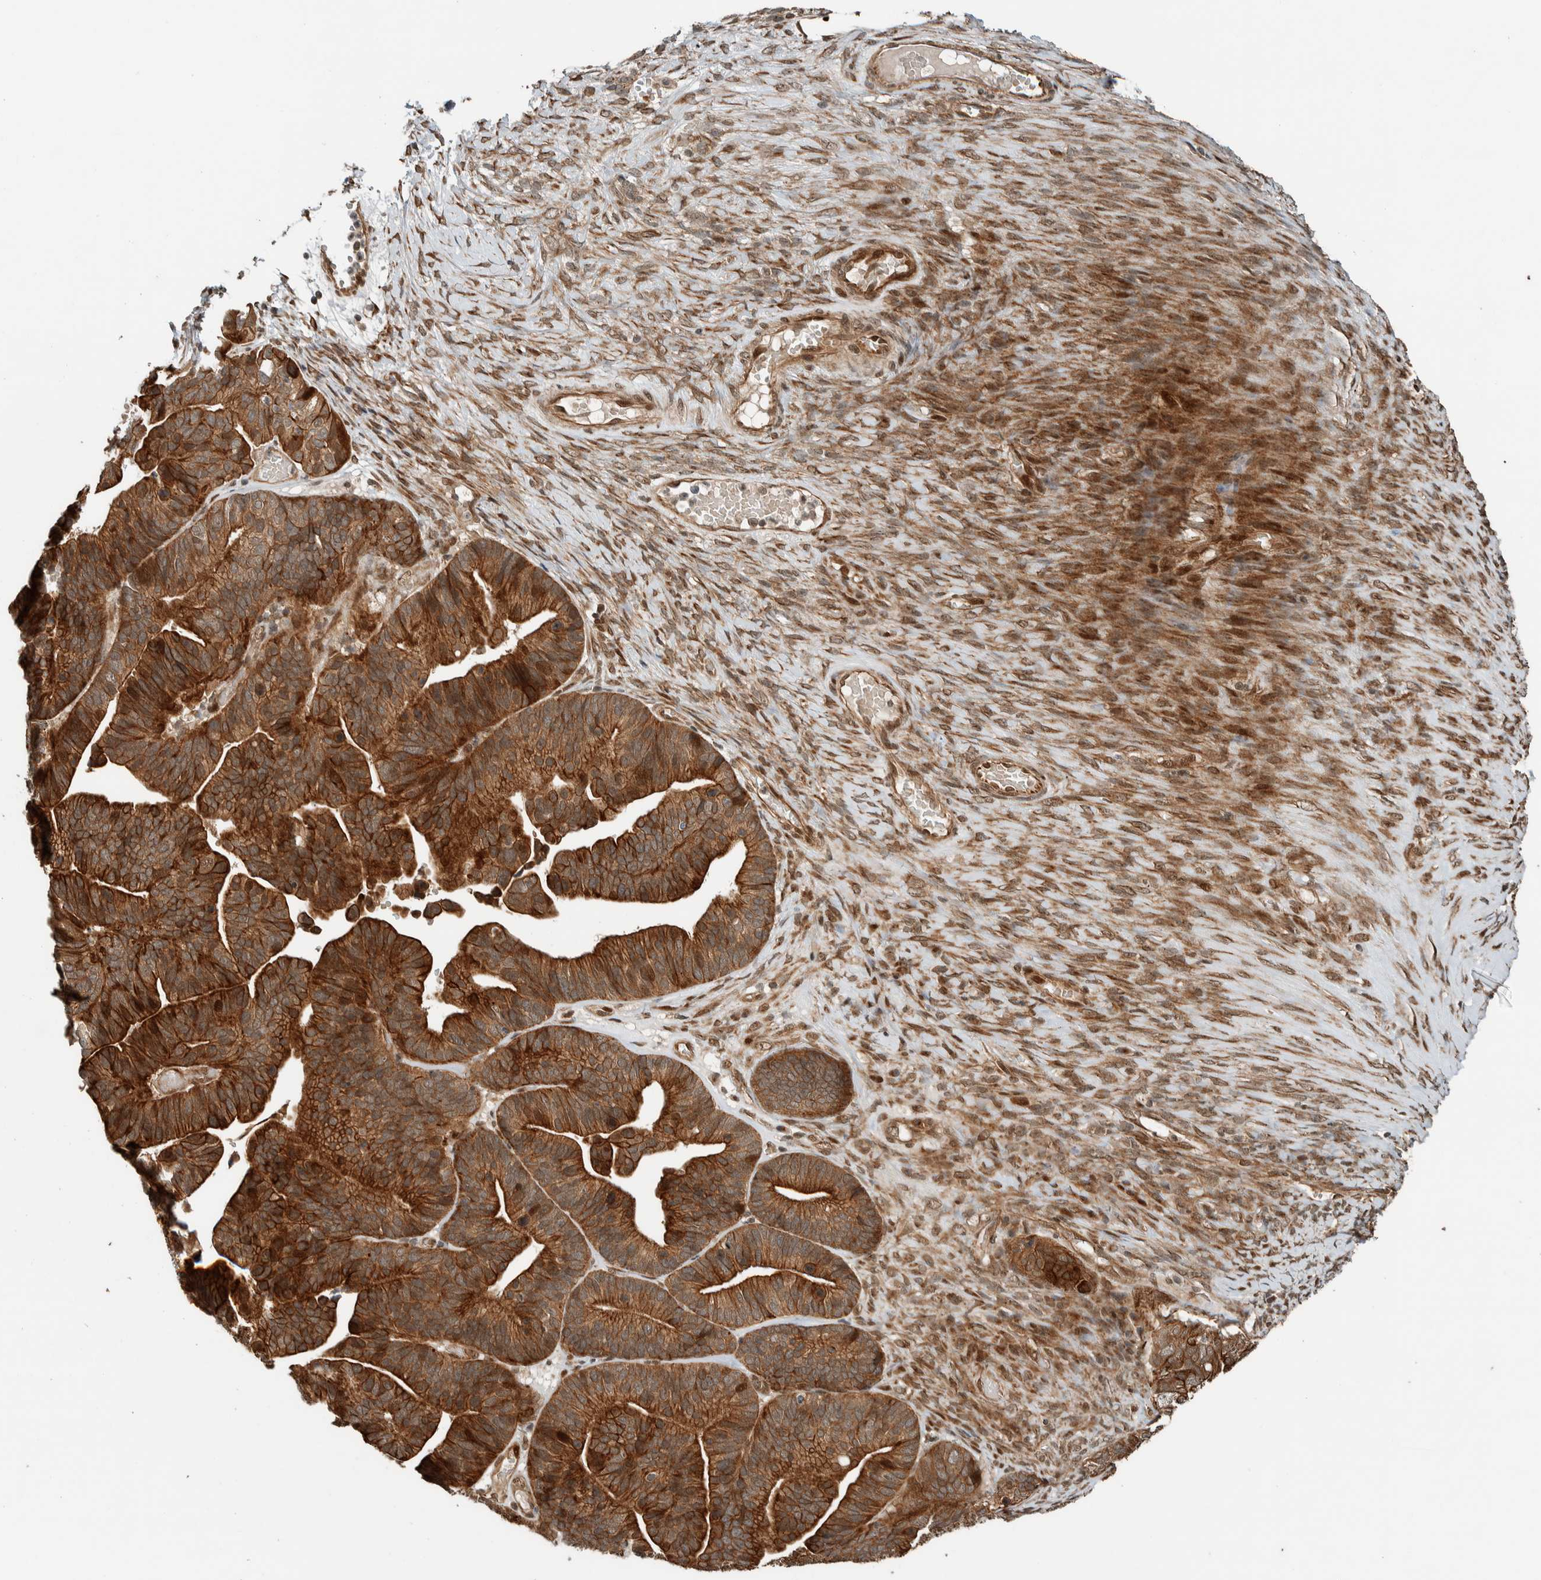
{"staining": {"intensity": "strong", "quantity": ">75%", "location": "cytoplasmic/membranous"}, "tissue": "ovarian cancer", "cell_type": "Tumor cells", "image_type": "cancer", "snomed": [{"axis": "morphology", "description": "Cystadenocarcinoma, serous, NOS"}, {"axis": "topography", "description": "Ovary"}], "caption": "Ovarian cancer was stained to show a protein in brown. There is high levels of strong cytoplasmic/membranous positivity in approximately >75% of tumor cells. (DAB (3,3'-diaminobenzidine) = brown stain, brightfield microscopy at high magnification).", "gene": "STXBP4", "patient": {"sex": "female", "age": 56}}